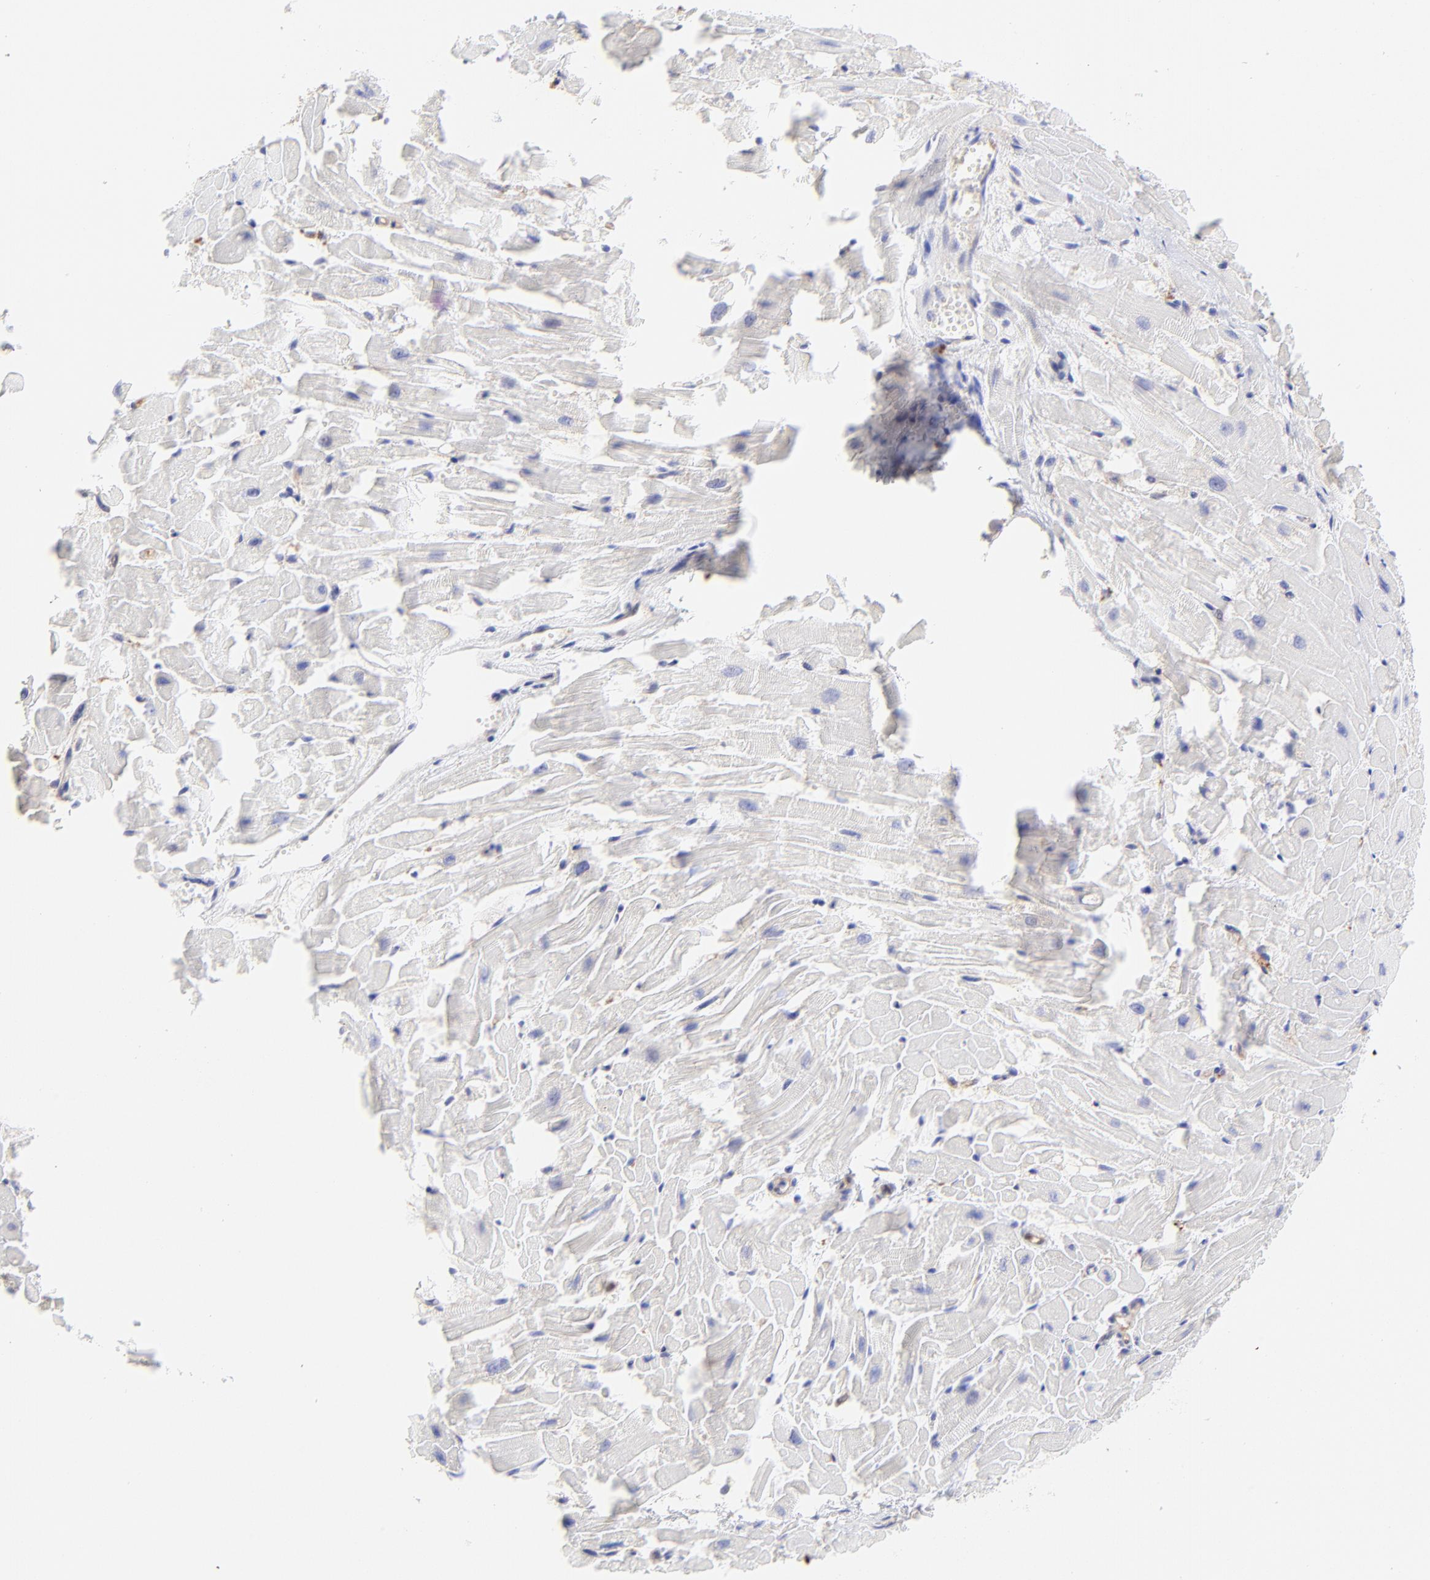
{"staining": {"intensity": "negative", "quantity": "none", "location": "none"}, "tissue": "heart muscle", "cell_type": "Cardiomyocytes", "image_type": "normal", "snomed": [{"axis": "morphology", "description": "Normal tissue, NOS"}, {"axis": "topography", "description": "Heart"}], "caption": "High magnification brightfield microscopy of normal heart muscle stained with DAB (3,3'-diaminobenzidine) (brown) and counterstained with hematoxylin (blue): cardiomyocytes show no significant expression. (Stains: DAB (3,3'-diaminobenzidine) IHC with hematoxylin counter stain, Microscopy: brightfield microscopy at high magnification).", "gene": "HYAL1", "patient": {"sex": "female", "age": 19}}